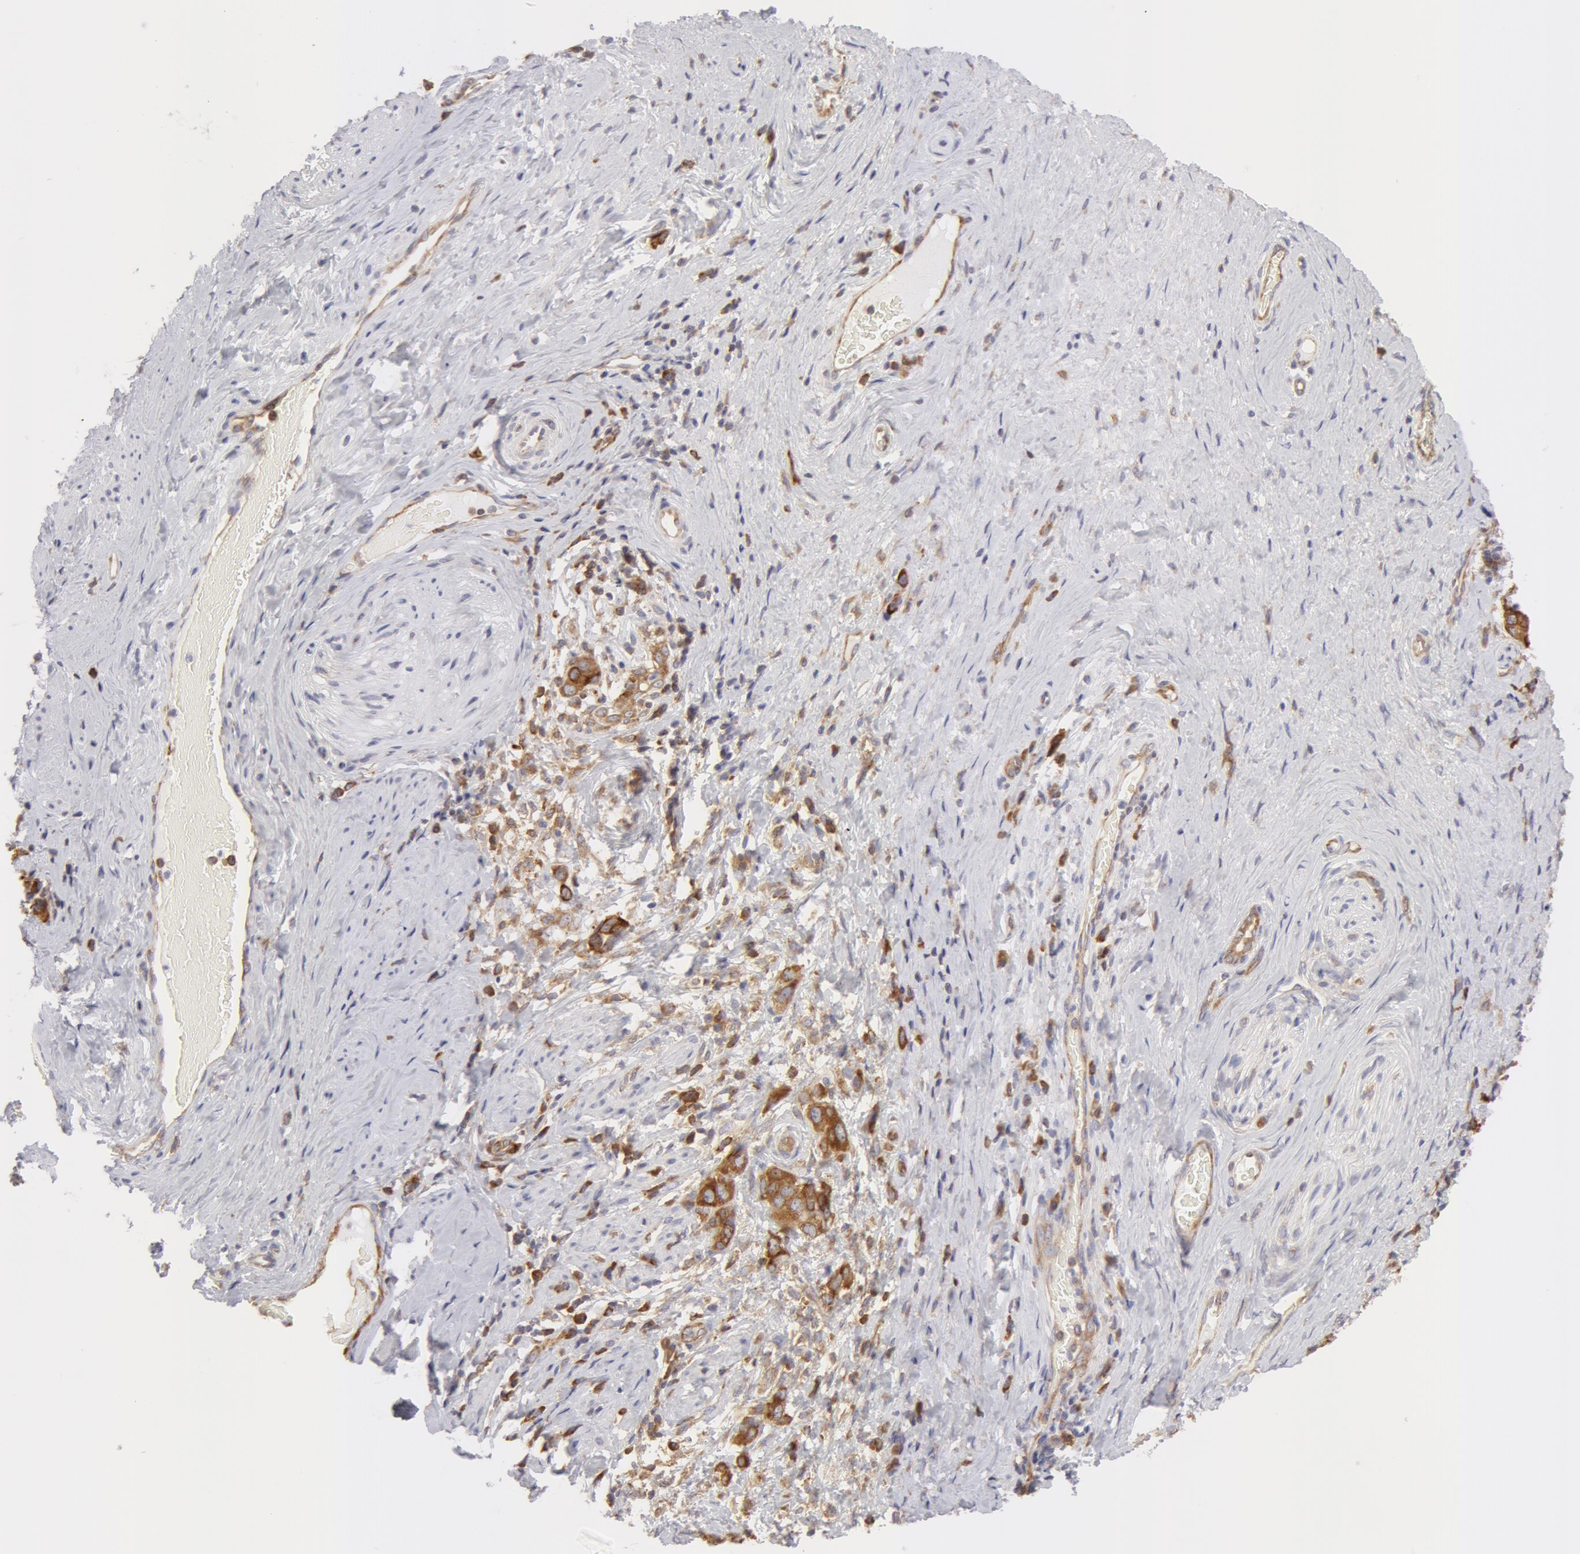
{"staining": {"intensity": "weak", "quantity": "25%-75%", "location": "cytoplasmic/membranous"}, "tissue": "cervical cancer", "cell_type": "Tumor cells", "image_type": "cancer", "snomed": [{"axis": "morphology", "description": "Squamous cell carcinoma, NOS"}, {"axis": "topography", "description": "Cervix"}], "caption": "Immunohistochemical staining of human squamous cell carcinoma (cervical) demonstrates low levels of weak cytoplasmic/membranous protein positivity in about 25%-75% of tumor cells.", "gene": "DDX3Y", "patient": {"sex": "female", "age": 54}}